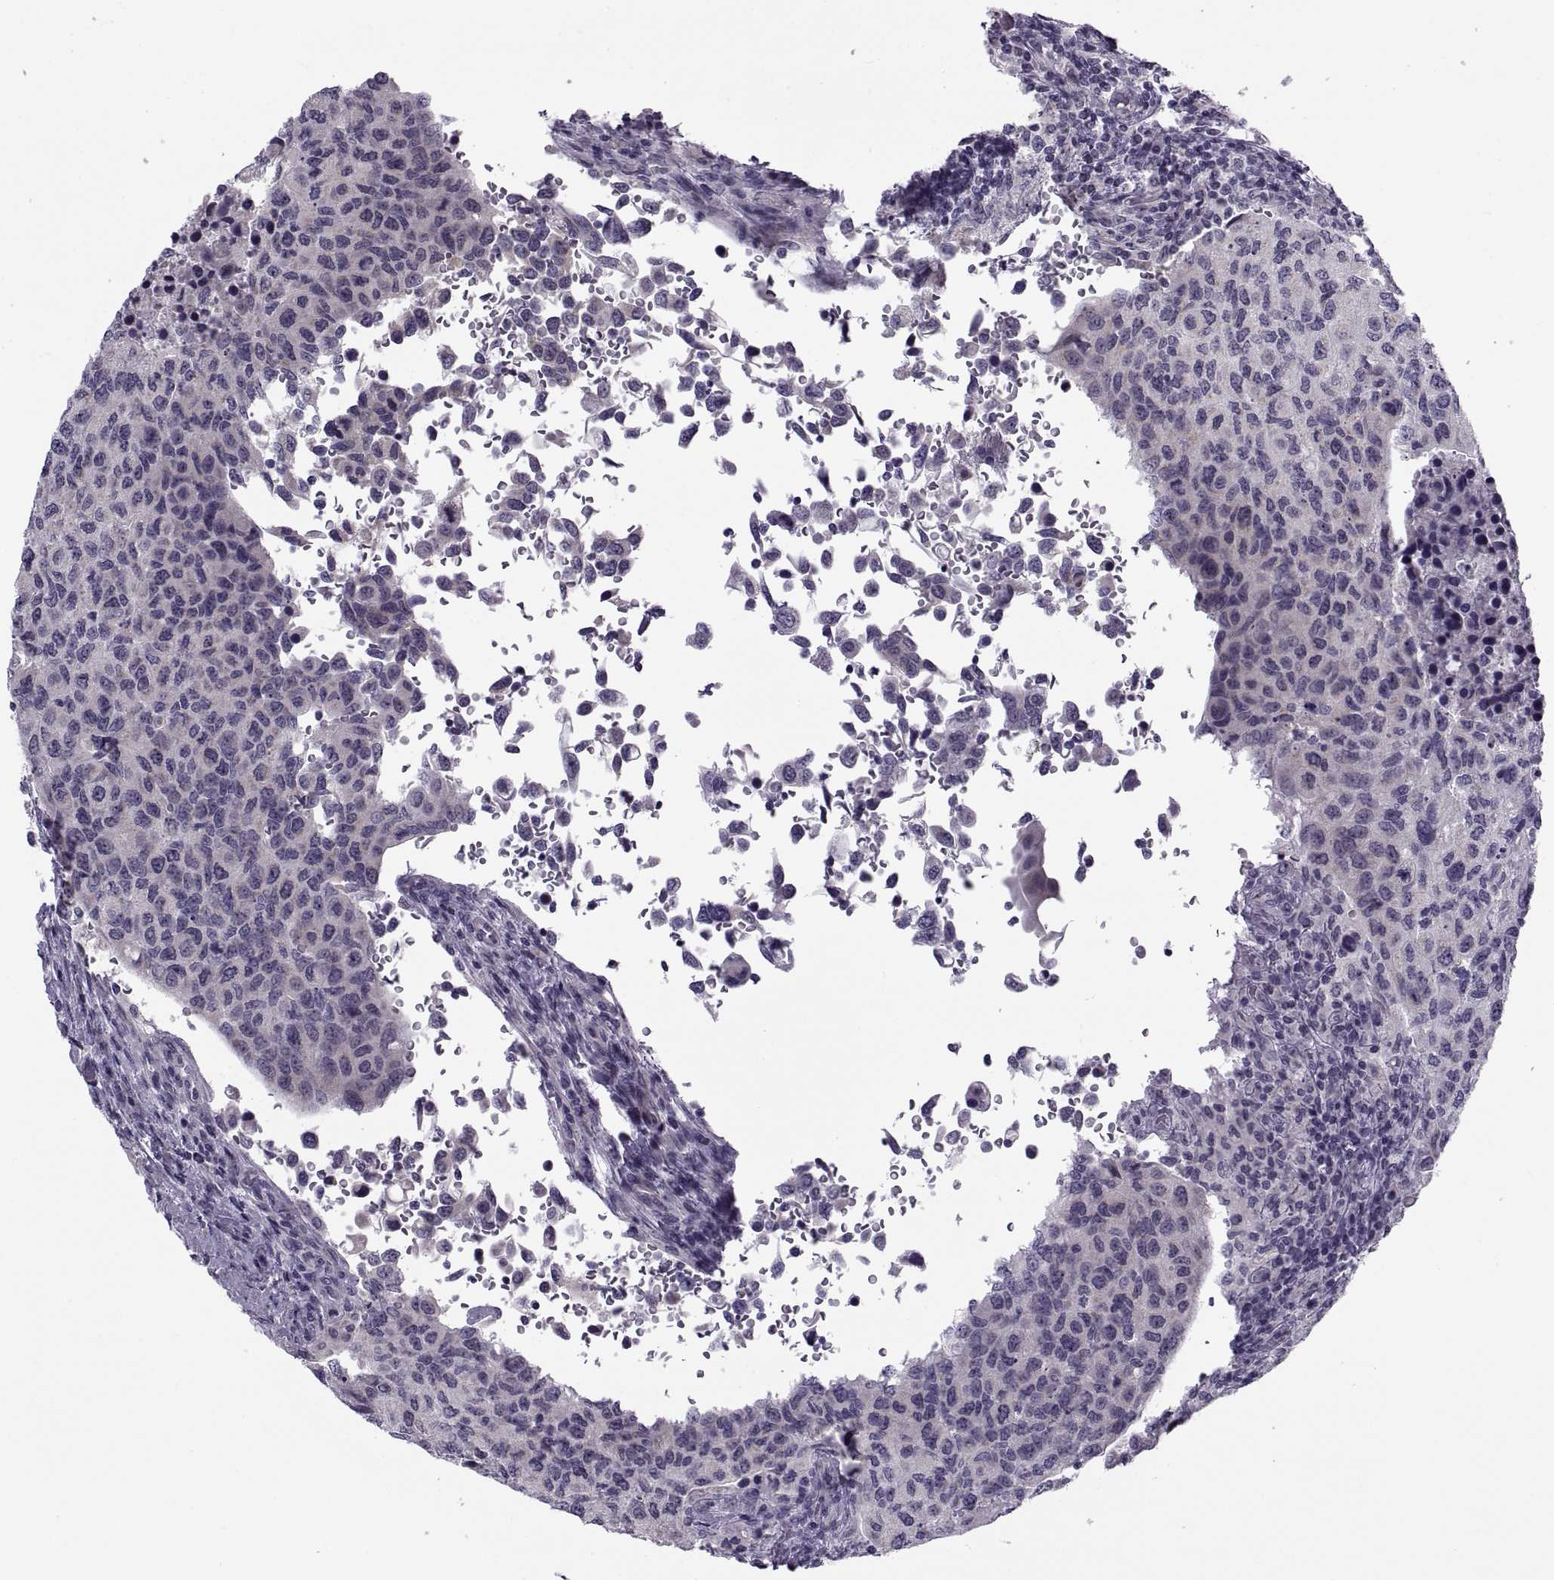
{"staining": {"intensity": "negative", "quantity": "none", "location": "none"}, "tissue": "urothelial cancer", "cell_type": "Tumor cells", "image_type": "cancer", "snomed": [{"axis": "morphology", "description": "Urothelial carcinoma, High grade"}, {"axis": "topography", "description": "Urinary bladder"}], "caption": "IHC photomicrograph of neoplastic tissue: high-grade urothelial carcinoma stained with DAB reveals no significant protein expression in tumor cells.", "gene": "MAGEB1", "patient": {"sex": "female", "age": 78}}